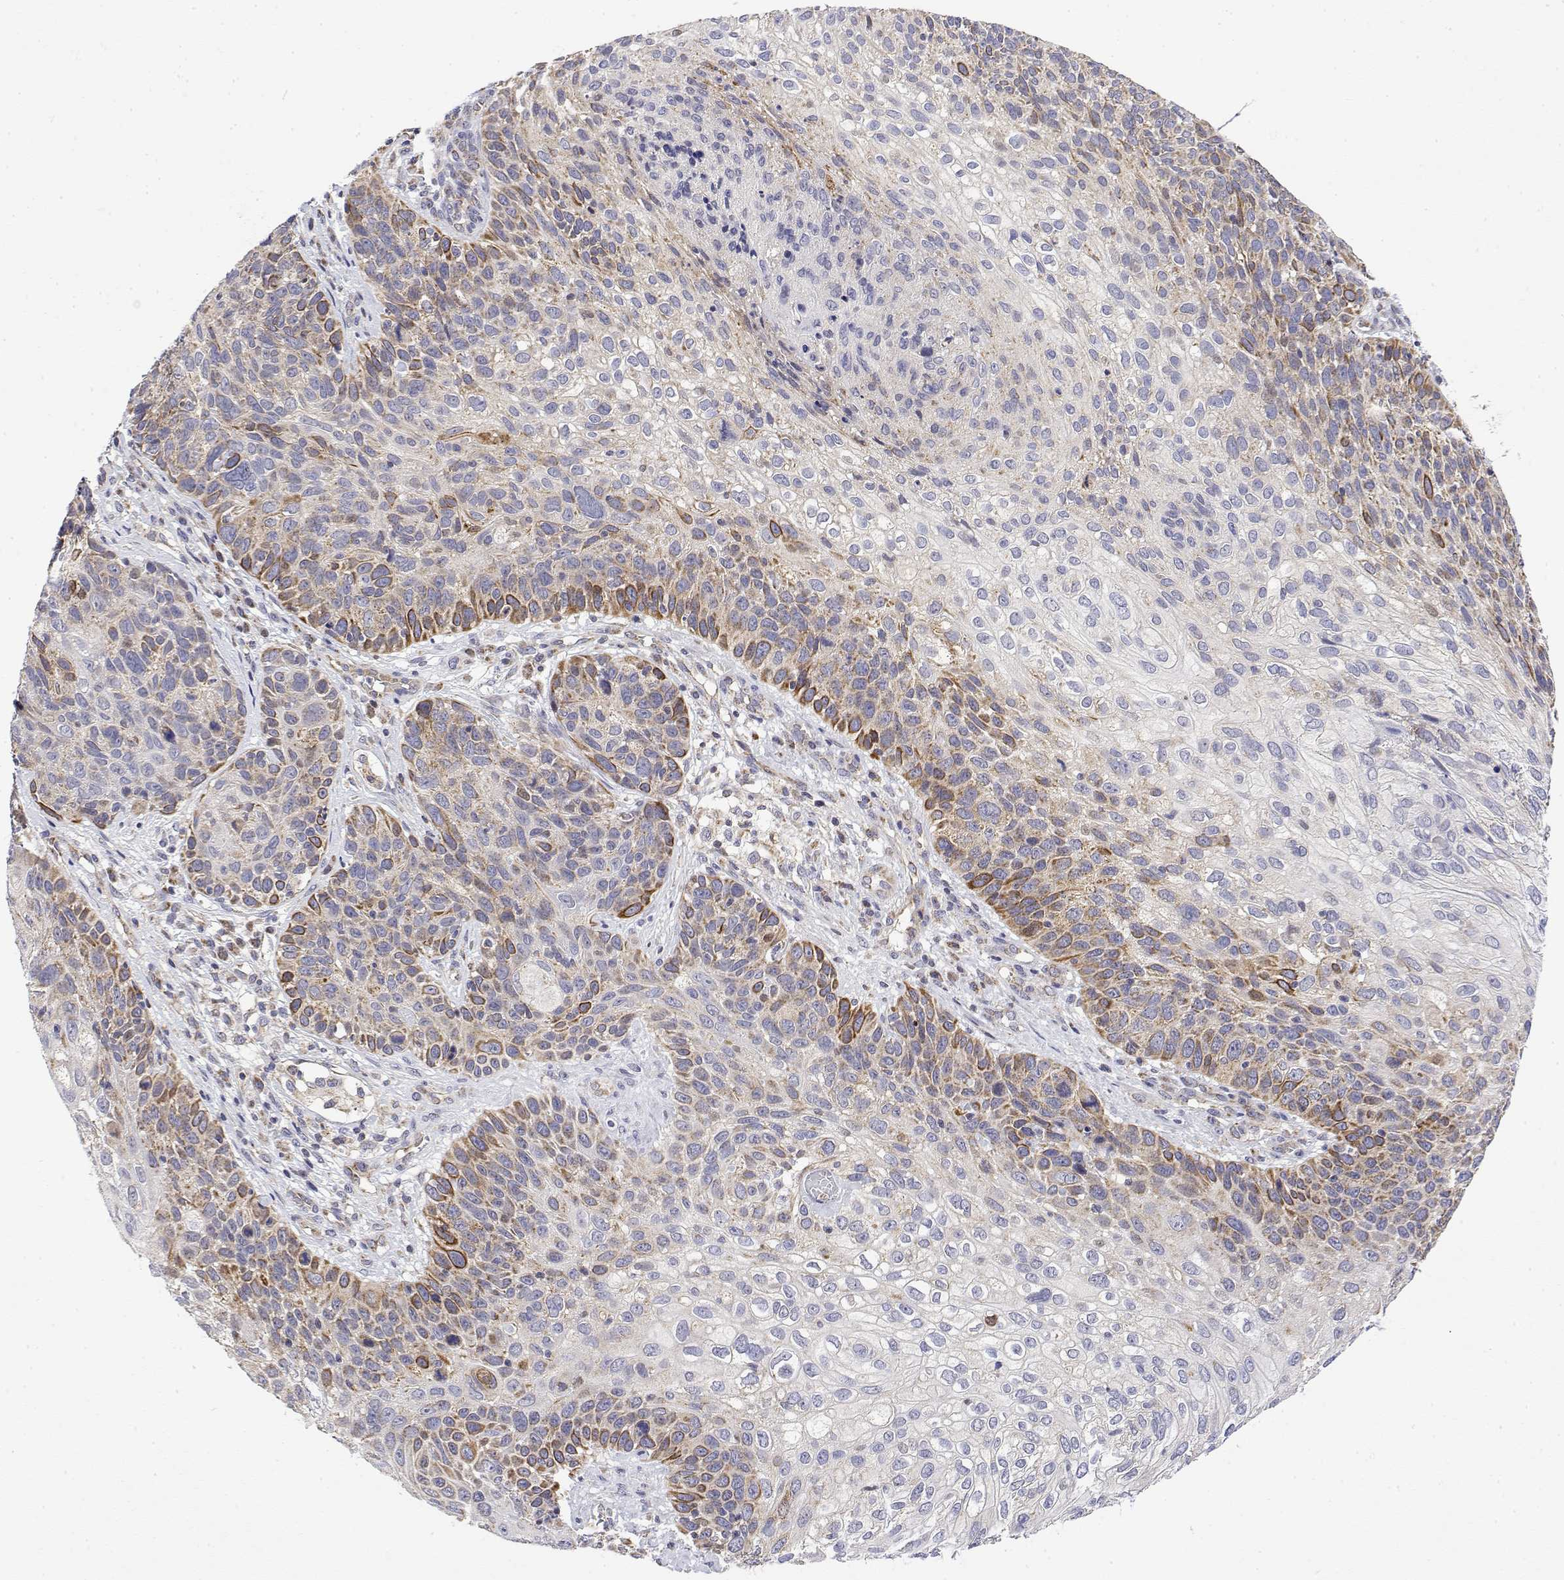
{"staining": {"intensity": "moderate", "quantity": "<25%", "location": "cytoplasmic/membranous"}, "tissue": "skin cancer", "cell_type": "Tumor cells", "image_type": "cancer", "snomed": [{"axis": "morphology", "description": "Squamous cell carcinoma, NOS"}, {"axis": "topography", "description": "Skin"}], "caption": "An IHC photomicrograph of tumor tissue is shown. Protein staining in brown highlights moderate cytoplasmic/membranous positivity in squamous cell carcinoma (skin) within tumor cells.", "gene": "GADD45GIP1", "patient": {"sex": "male", "age": 92}}